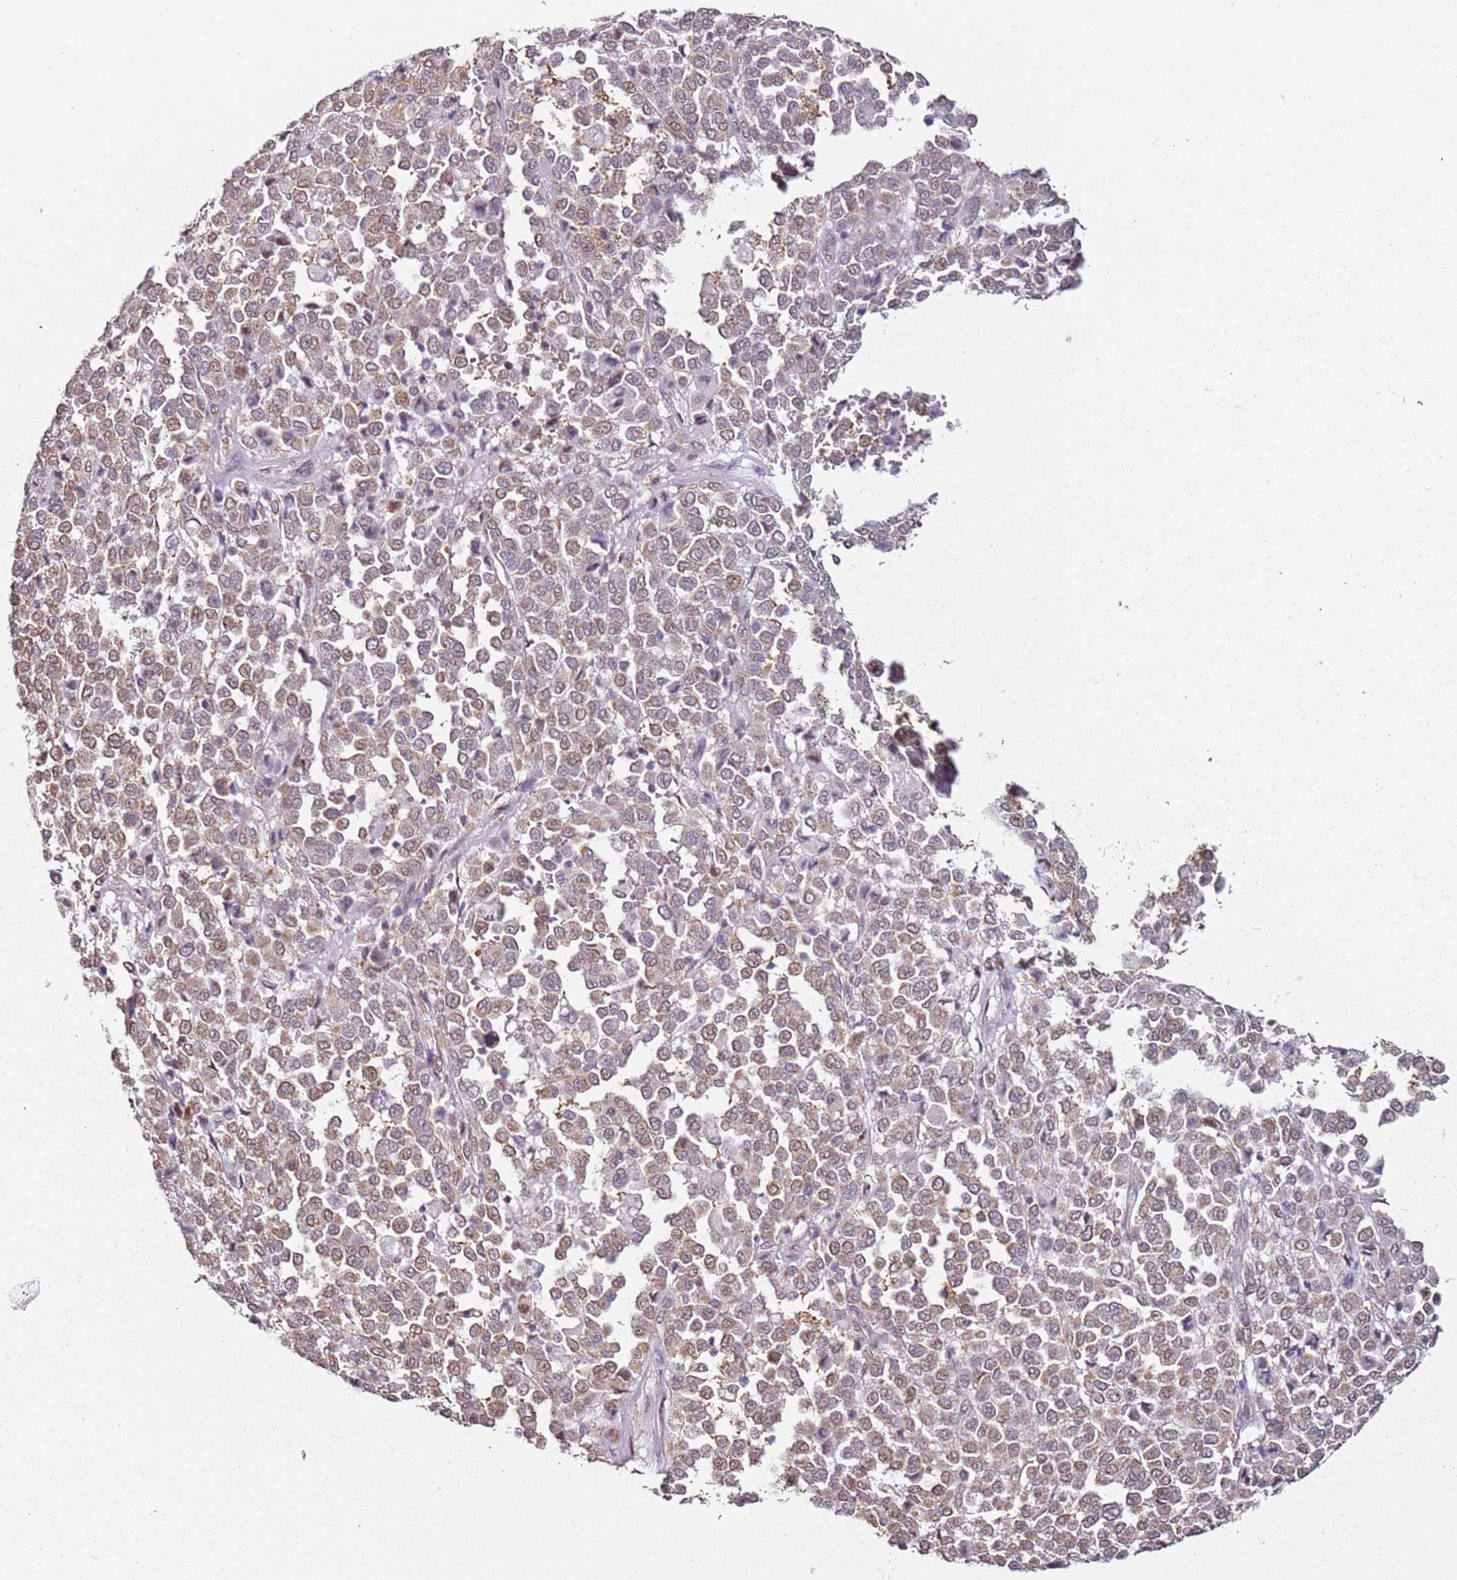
{"staining": {"intensity": "moderate", "quantity": "25%-75%", "location": "cytoplasmic/membranous,nuclear"}, "tissue": "melanoma", "cell_type": "Tumor cells", "image_type": "cancer", "snomed": [{"axis": "morphology", "description": "Malignant melanoma, Metastatic site"}, {"axis": "topography", "description": "Pancreas"}], "caption": "Human melanoma stained with a protein marker demonstrates moderate staining in tumor cells.", "gene": "PSMD4", "patient": {"sex": "female", "age": 30}}